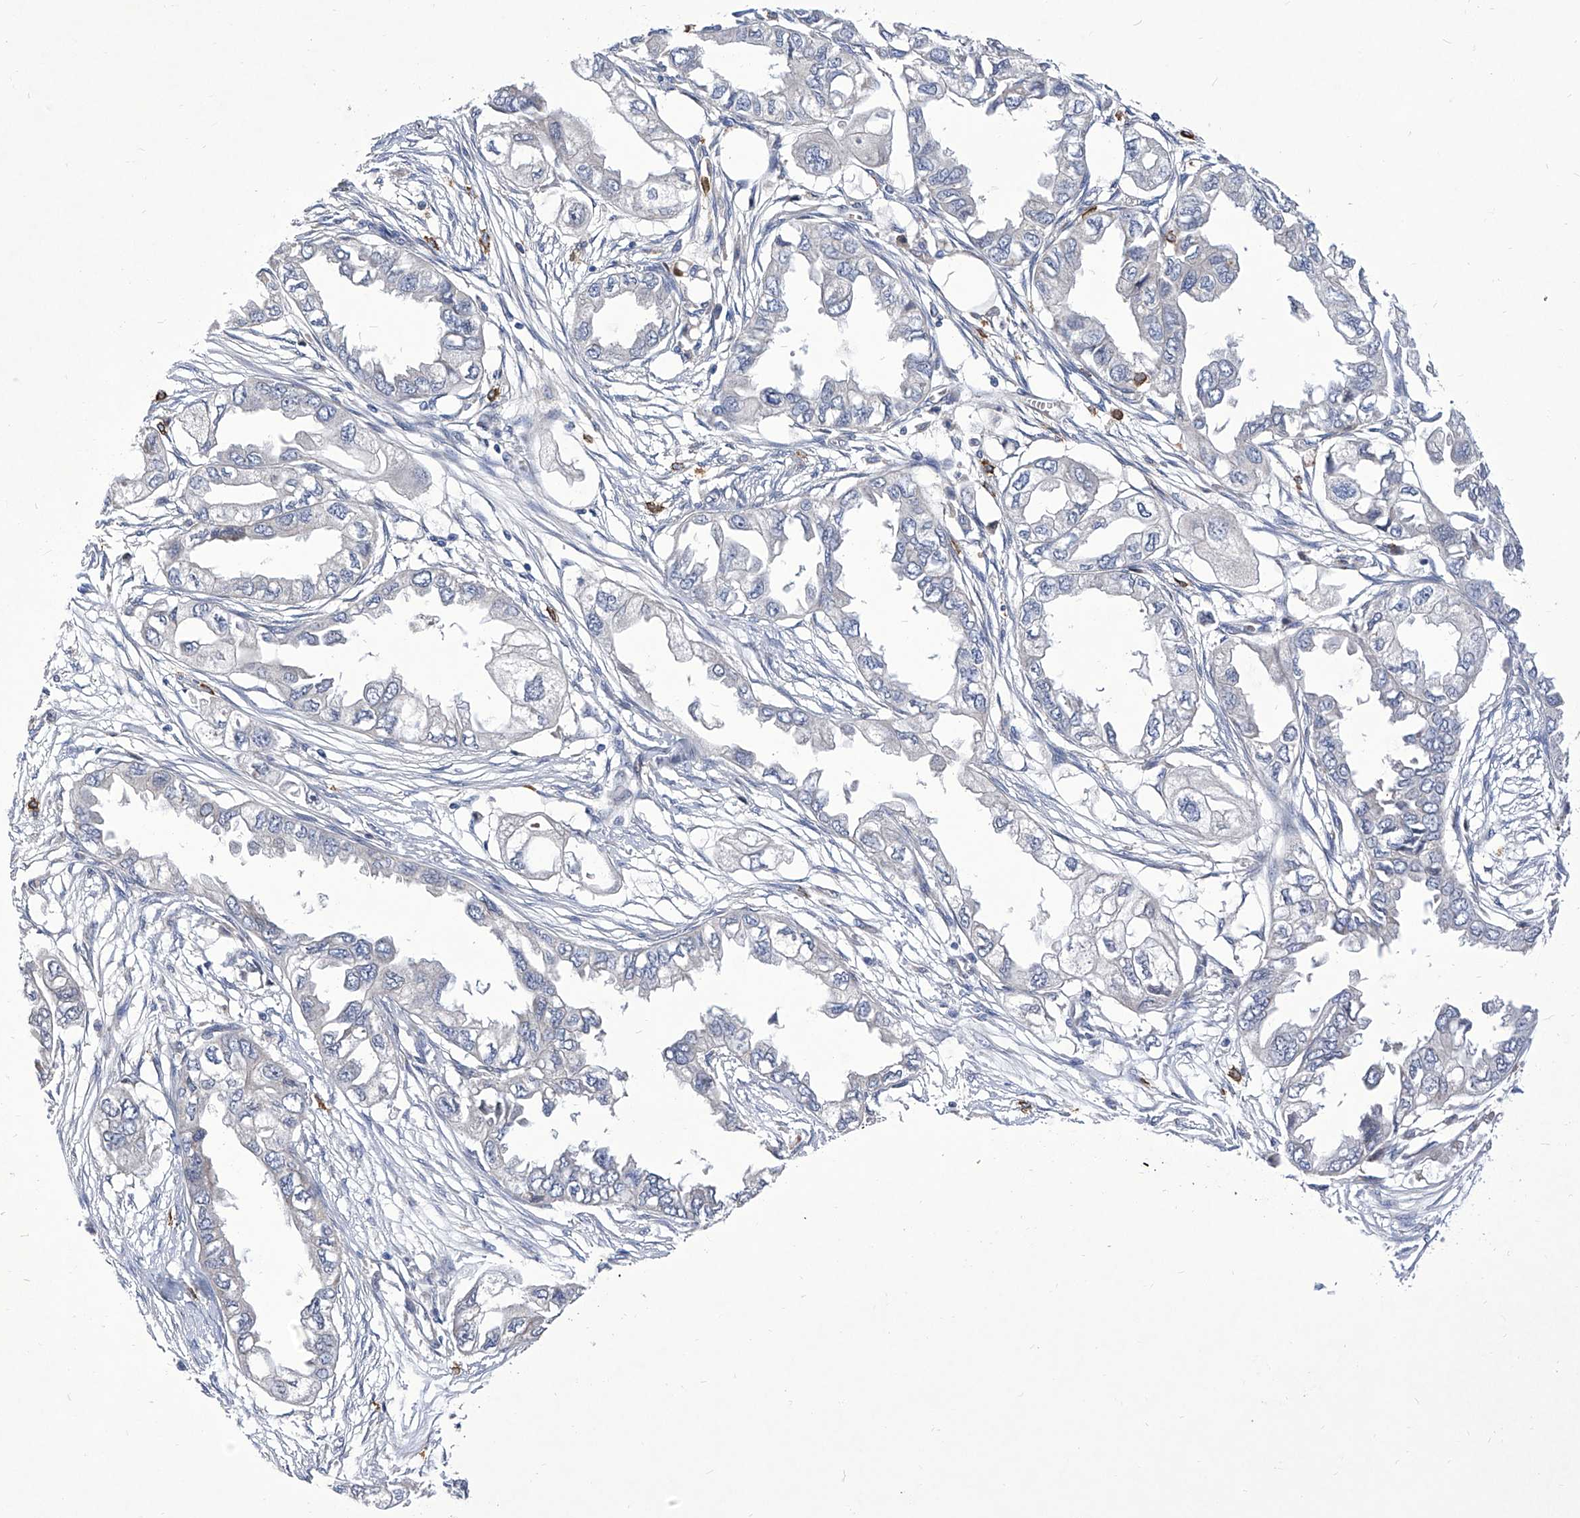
{"staining": {"intensity": "negative", "quantity": "none", "location": "none"}, "tissue": "endometrial cancer", "cell_type": "Tumor cells", "image_type": "cancer", "snomed": [{"axis": "morphology", "description": "Adenocarcinoma, NOS"}, {"axis": "topography", "description": "Endometrium"}], "caption": "Endometrial cancer (adenocarcinoma) stained for a protein using immunohistochemistry (IHC) demonstrates no positivity tumor cells.", "gene": "IFNL2", "patient": {"sex": "female", "age": 67}}